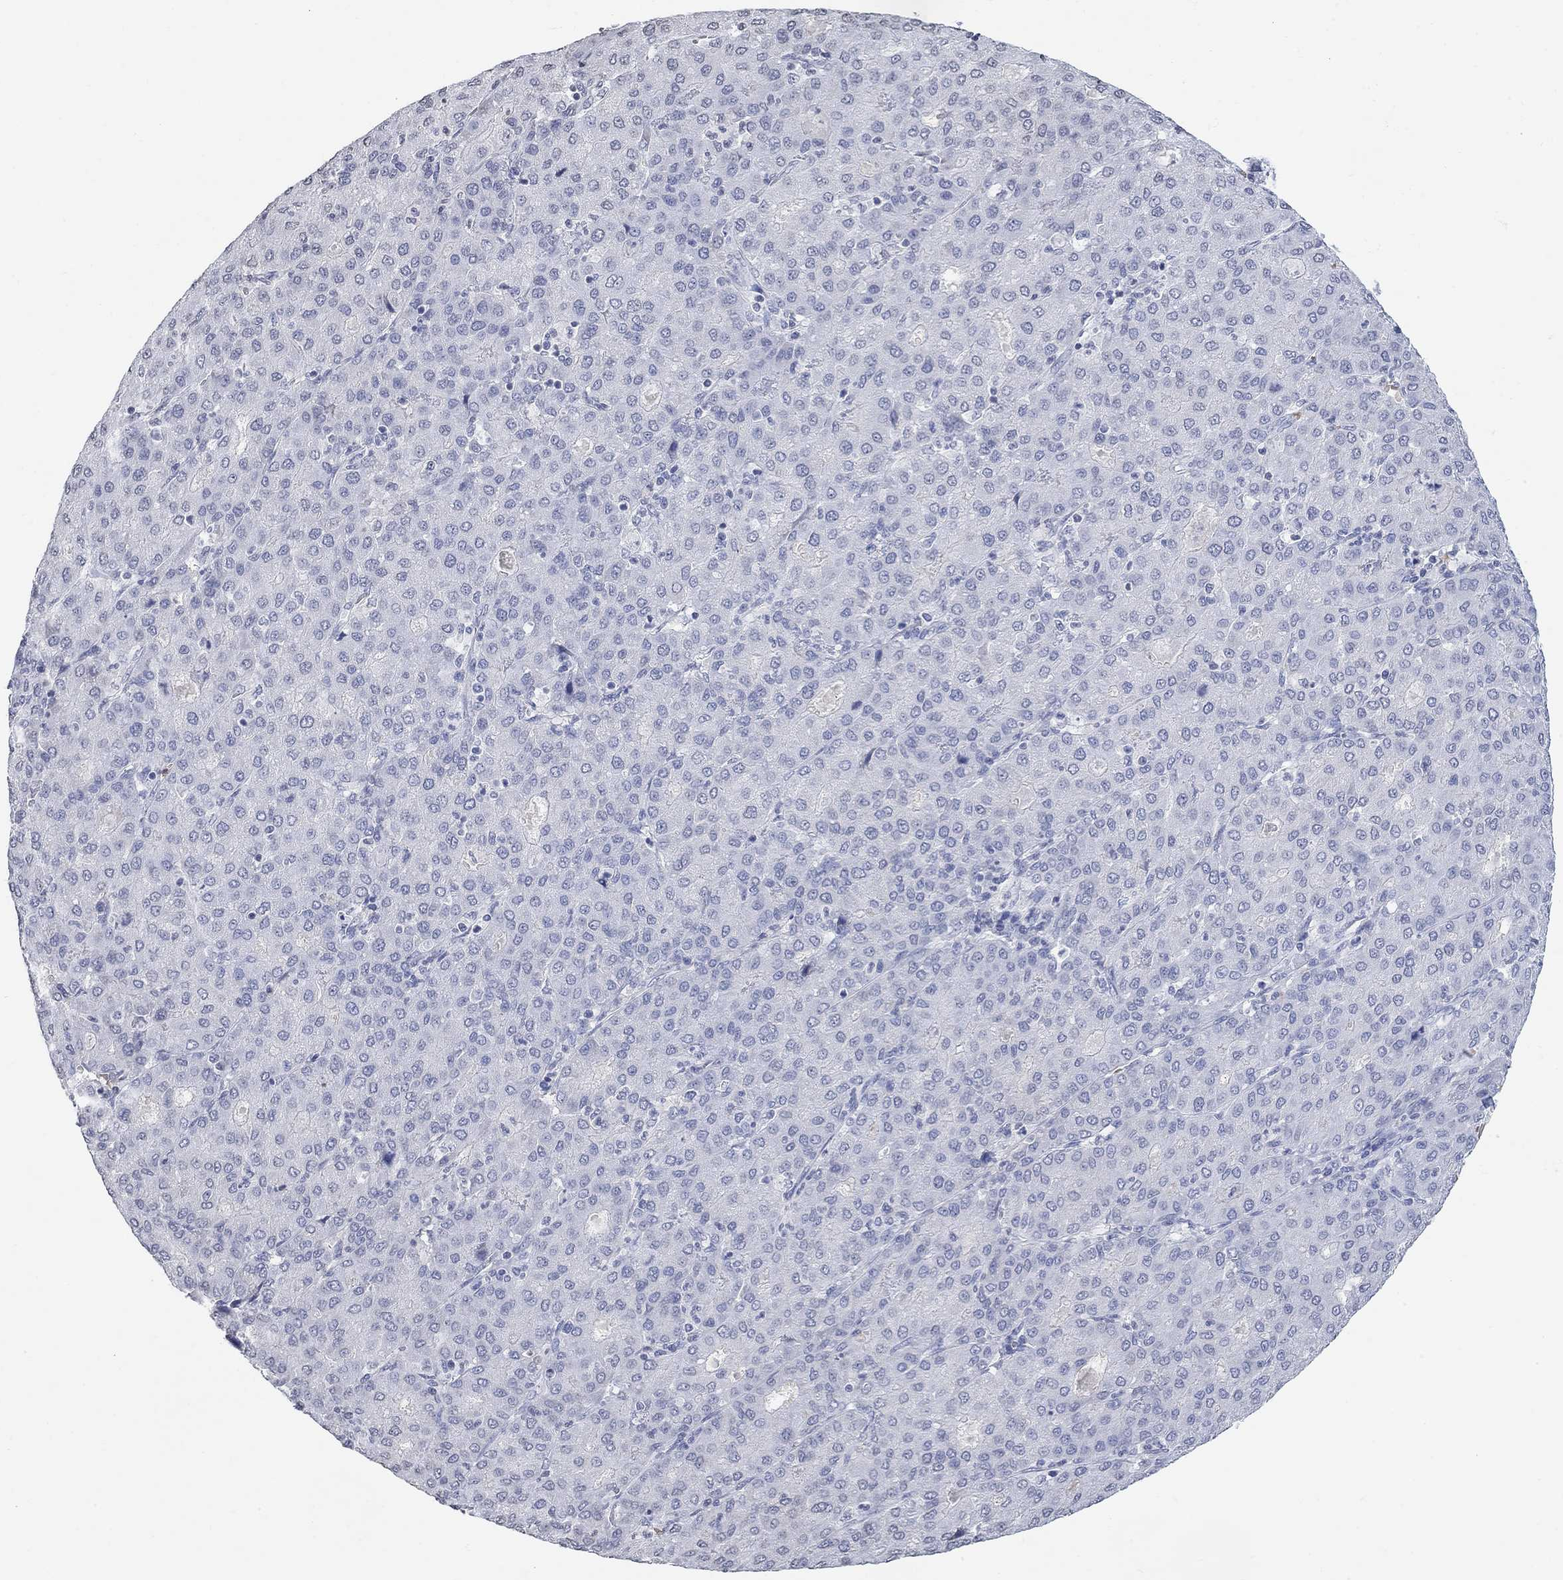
{"staining": {"intensity": "negative", "quantity": "none", "location": "none"}, "tissue": "liver cancer", "cell_type": "Tumor cells", "image_type": "cancer", "snomed": [{"axis": "morphology", "description": "Carcinoma, Hepatocellular, NOS"}, {"axis": "topography", "description": "Liver"}], "caption": "Immunohistochemistry of human liver cancer (hepatocellular carcinoma) reveals no expression in tumor cells.", "gene": "TMEM255A", "patient": {"sex": "male", "age": 65}}